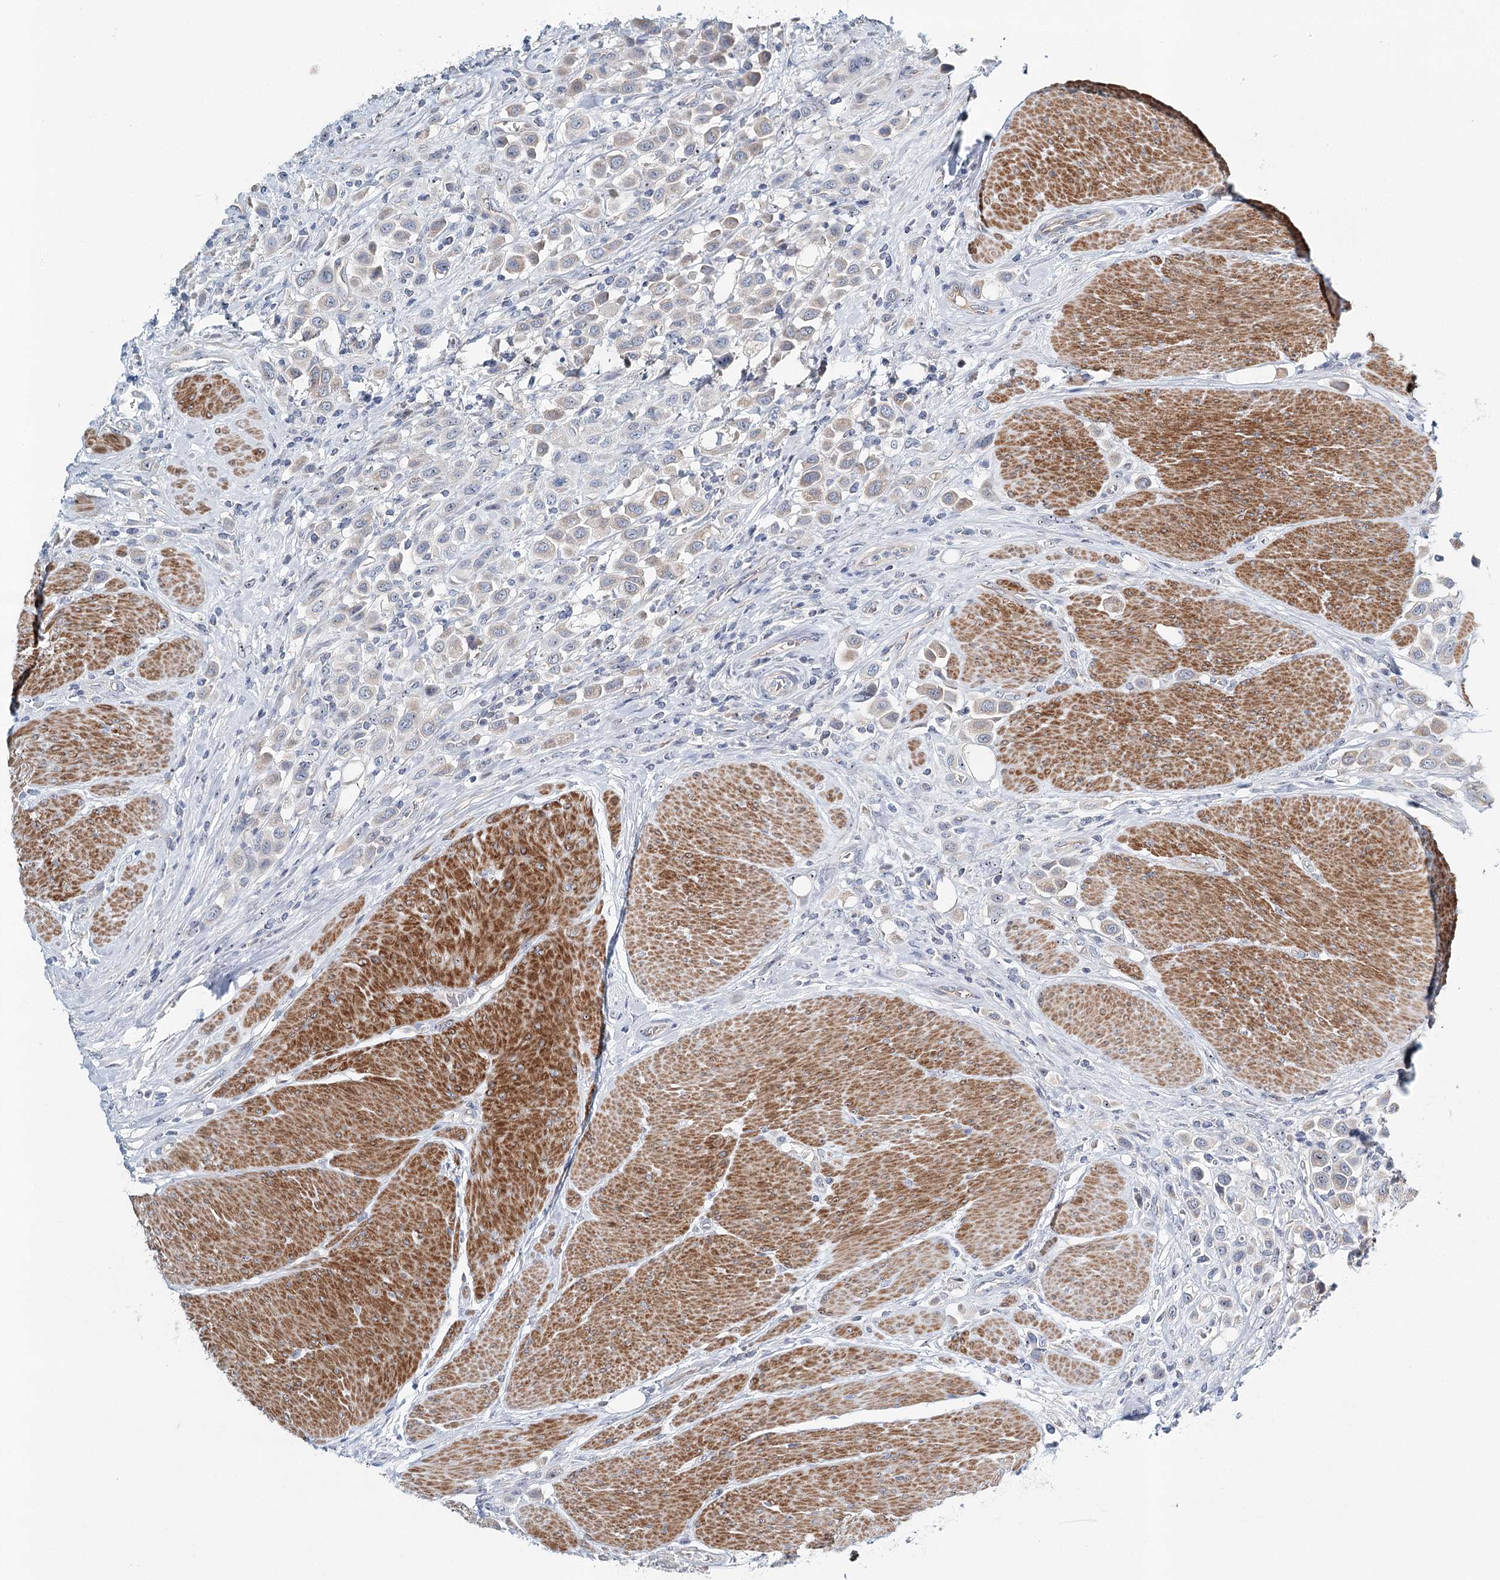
{"staining": {"intensity": "weak", "quantity": ">75%", "location": "cytoplasmic/membranous"}, "tissue": "urothelial cancer", "cell_type": "Tumor cells", "image_type": "cancer", "snomed": [{"axis": "morphology", "description": "Urothelial carcinoma, High grade"}, {"axis": "topography", "description": "Urinary bladder"}], "caption": "This photomicrograph displays immunohistochemistry (IHC) staining of high-grade urothelial carcinoma, with low weak cytoplasmic/membranous staining in about >75% of tumor cells.", "gene": "RBM43", "patient": {"sex": "male", "age": 50}}